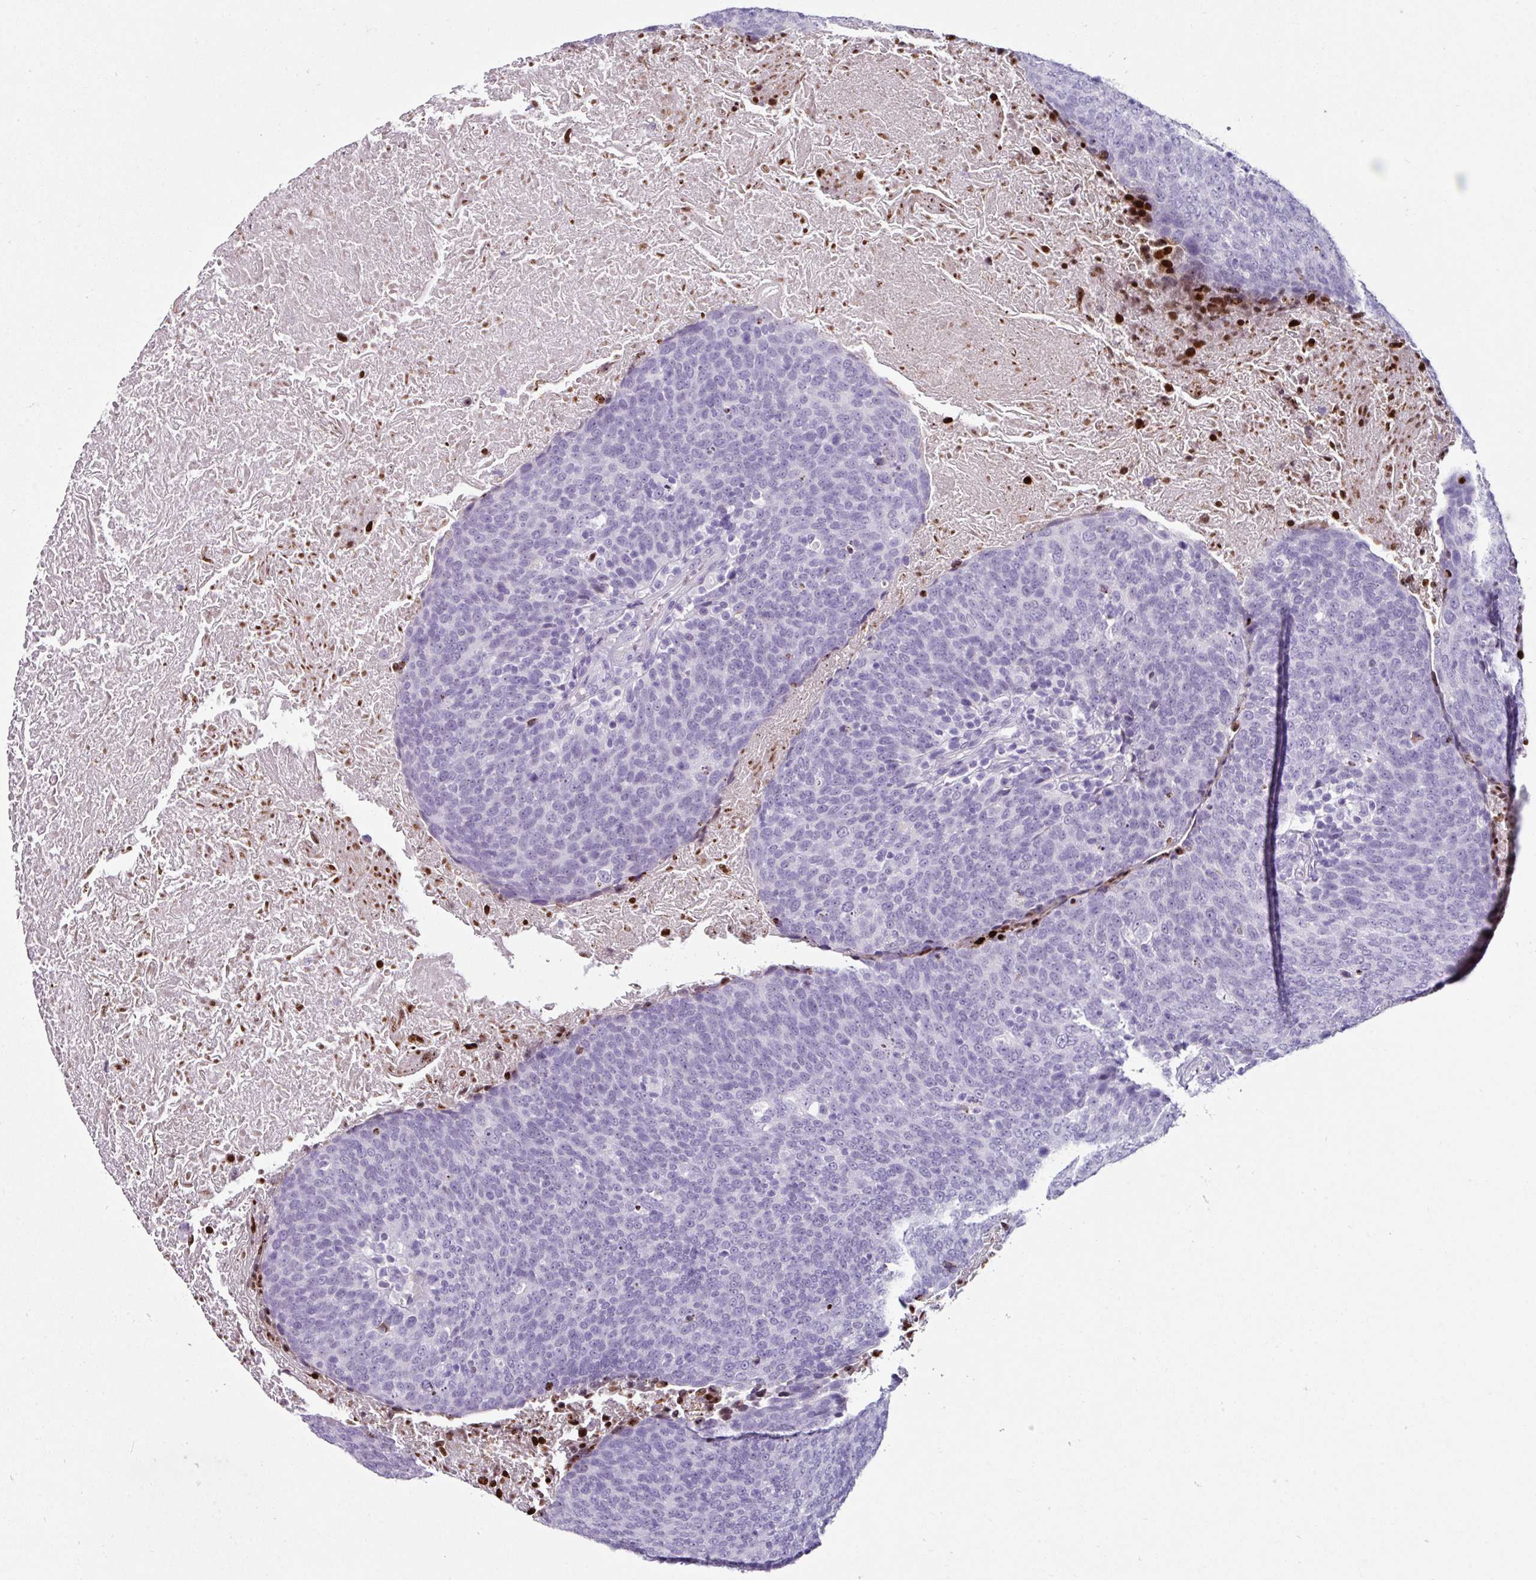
{"staining": {"intensity": "negative", "quantity": "none", "location": "none"}, "tissue": "head and neck cancer", "cell_type": "Tumor cells", "image_type": "cancer", "snomed": [{"axis": "morphology", "description": "Squamous cell carcinoma, NOS"}, {"axis": "morphology", "description": "Squamous cell carcinoma, metastatic, NOS"}, {"axis": "topography", "description": "Lymph node"}, {"axis": "topography", "description": "Head-Neck"}], "caption": "Protein analysis of metastatic squamous cell carcinoma (head and neck) exhibits no significant positivity in tumor cells. The staining was performed using DAB to visualize the protein expression in brown, while the nuclei were stained in blue with hematoxylin (Magnification: 20x).", "gene": "TRA2A", "patient": {"sex": "male", "age": 62}}